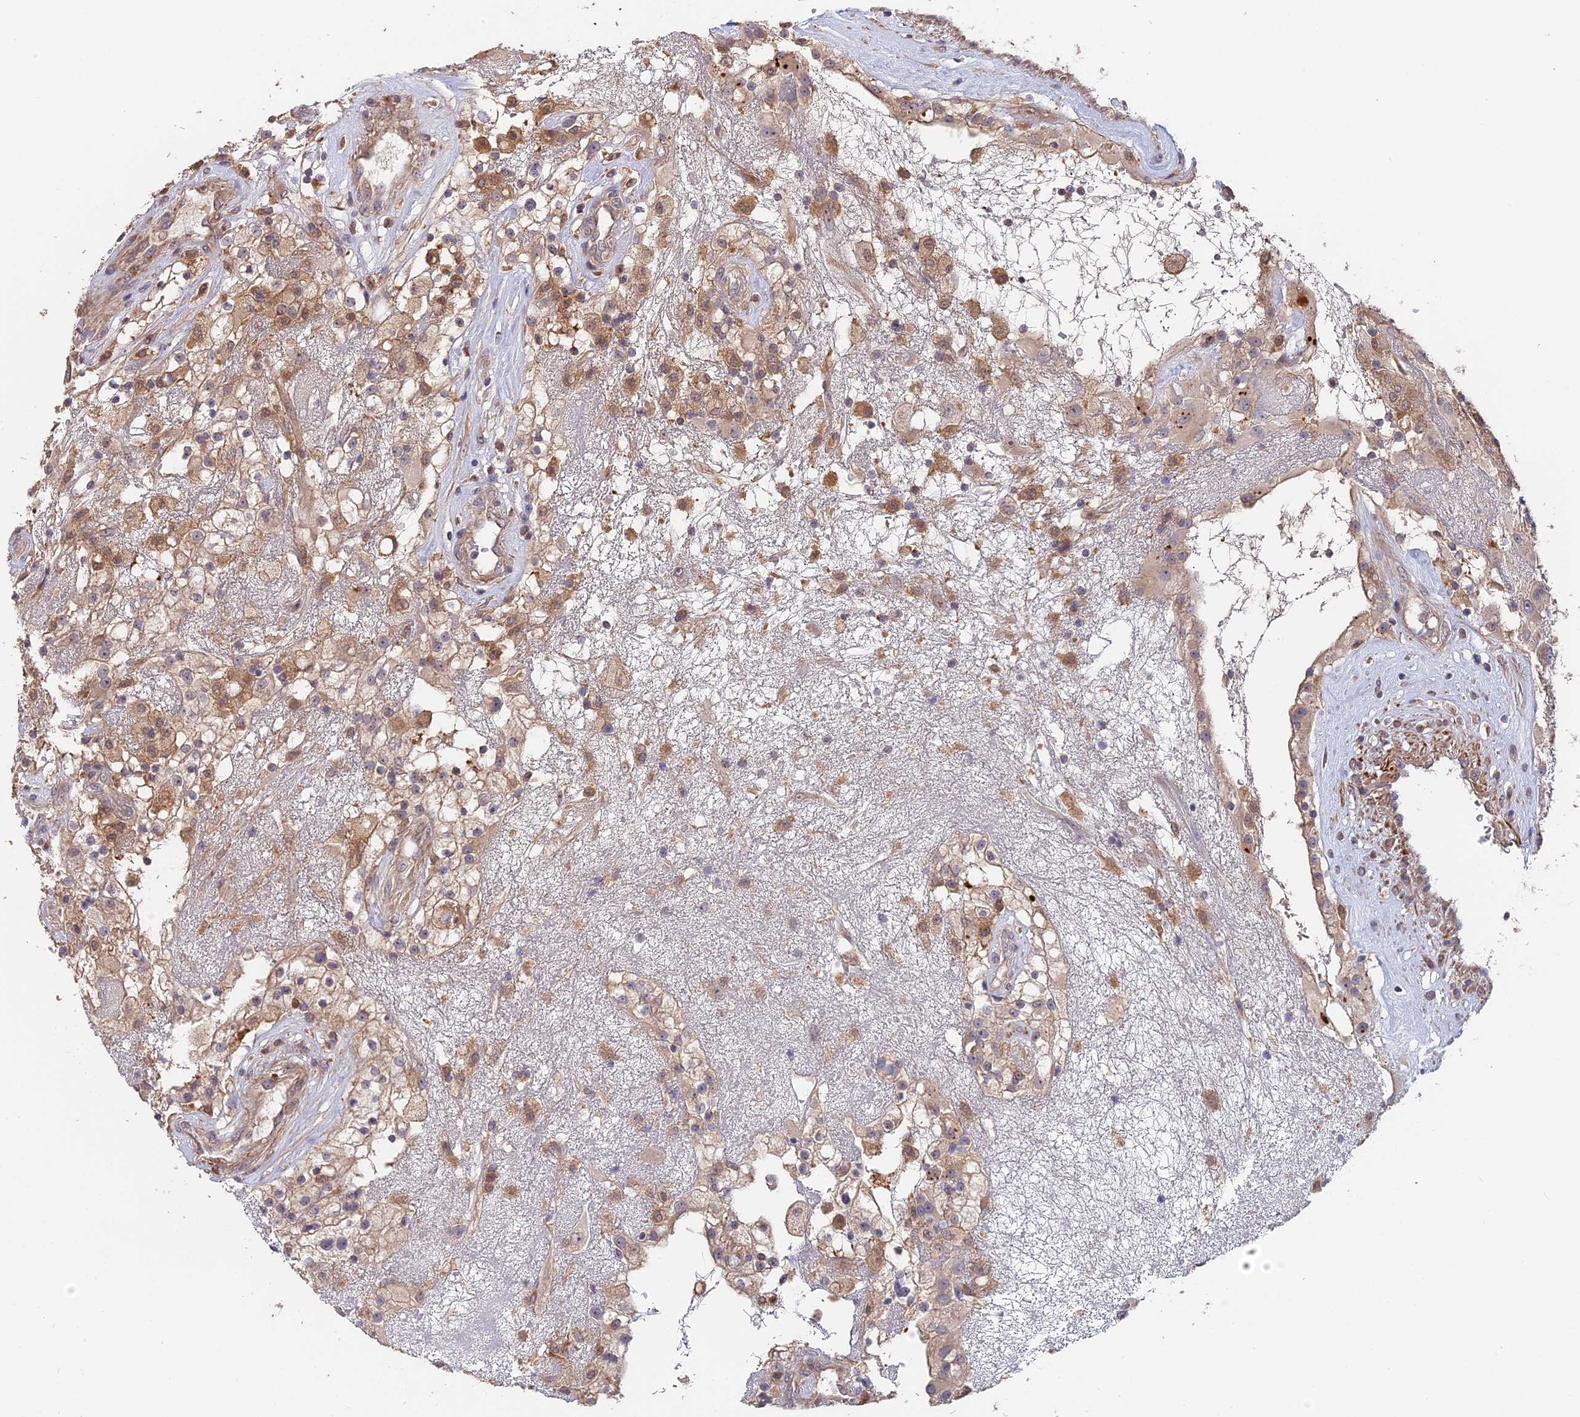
{"staining": {"intensity": "moderate", "quantity": "<25%", "location": "cytoplasmic/membranous"}, "tissue": "renal cancer", "cell_type": "Tumor cells", "image_type": "cancer", "snomed": [{"axis": "morphology", "description": "Adenocarcinoma, NOS"}, {"axis": "topography", "description": "Kidney"}], "caption": "This histopathology image exhibits IHC staining of human renal cancer, with low moderate cytoplasmic/membranous staining in about <25% of tumor cells.", "gene": "SAC3D1", "patient": {"sex": "female", "age": 52}}